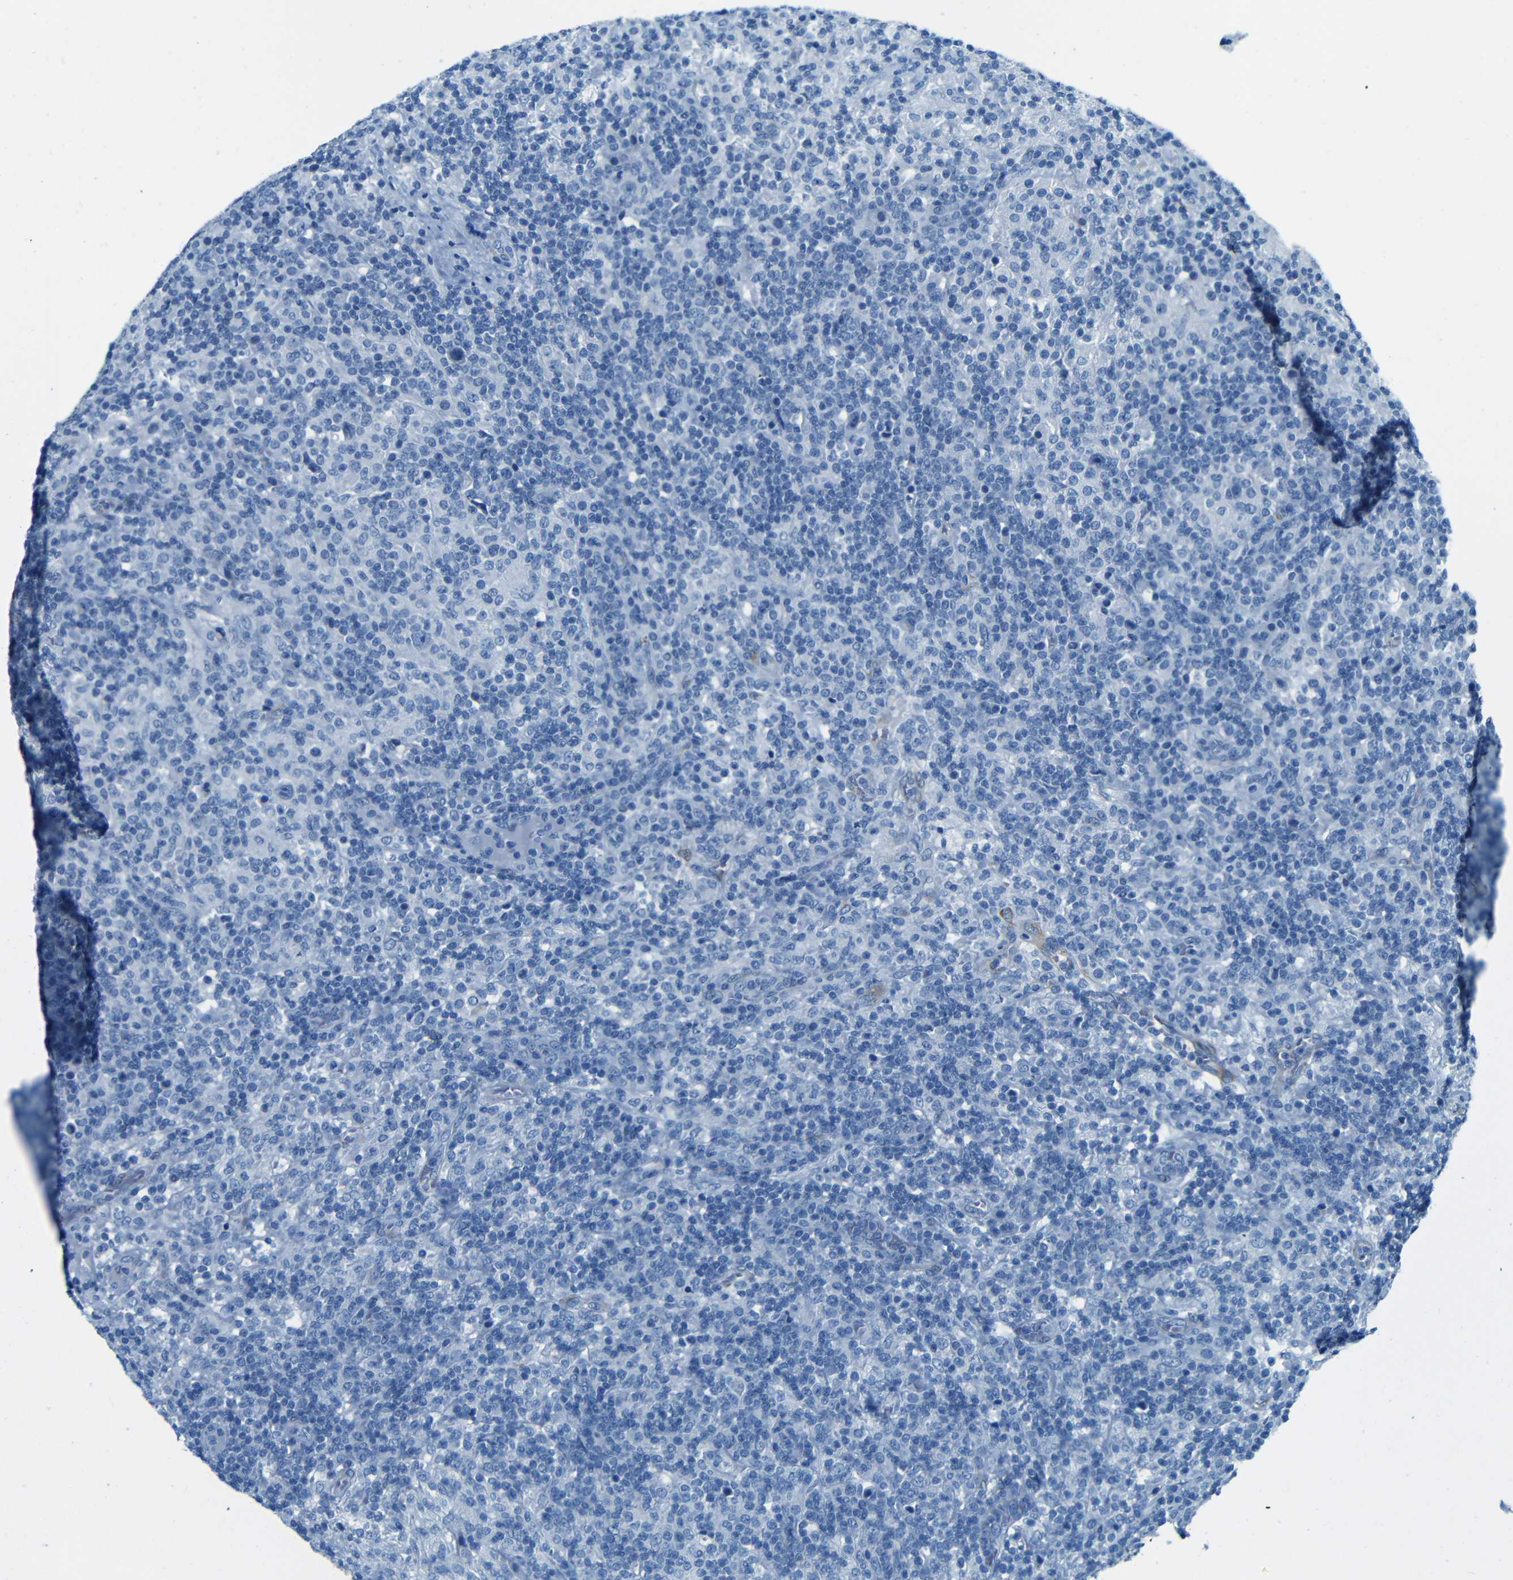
{"staining": {"intensity": "negative", "quantity": "none", "location": "none"}, "tissue": "lymphoma", "cell_type": "Tumor cells", "image_type": "cancer", "snomed": [{"axis": "morphology", "description": "Hodgkin's disease, NOS"}, {"axis": "topography", "description": "Lymph node"}], "caption": "Photomicrograph shows no protein staining in tumor cells of lymphoma tissue.", "gene": "MAP2", "patient": {"sex": "male", "age": 70}}